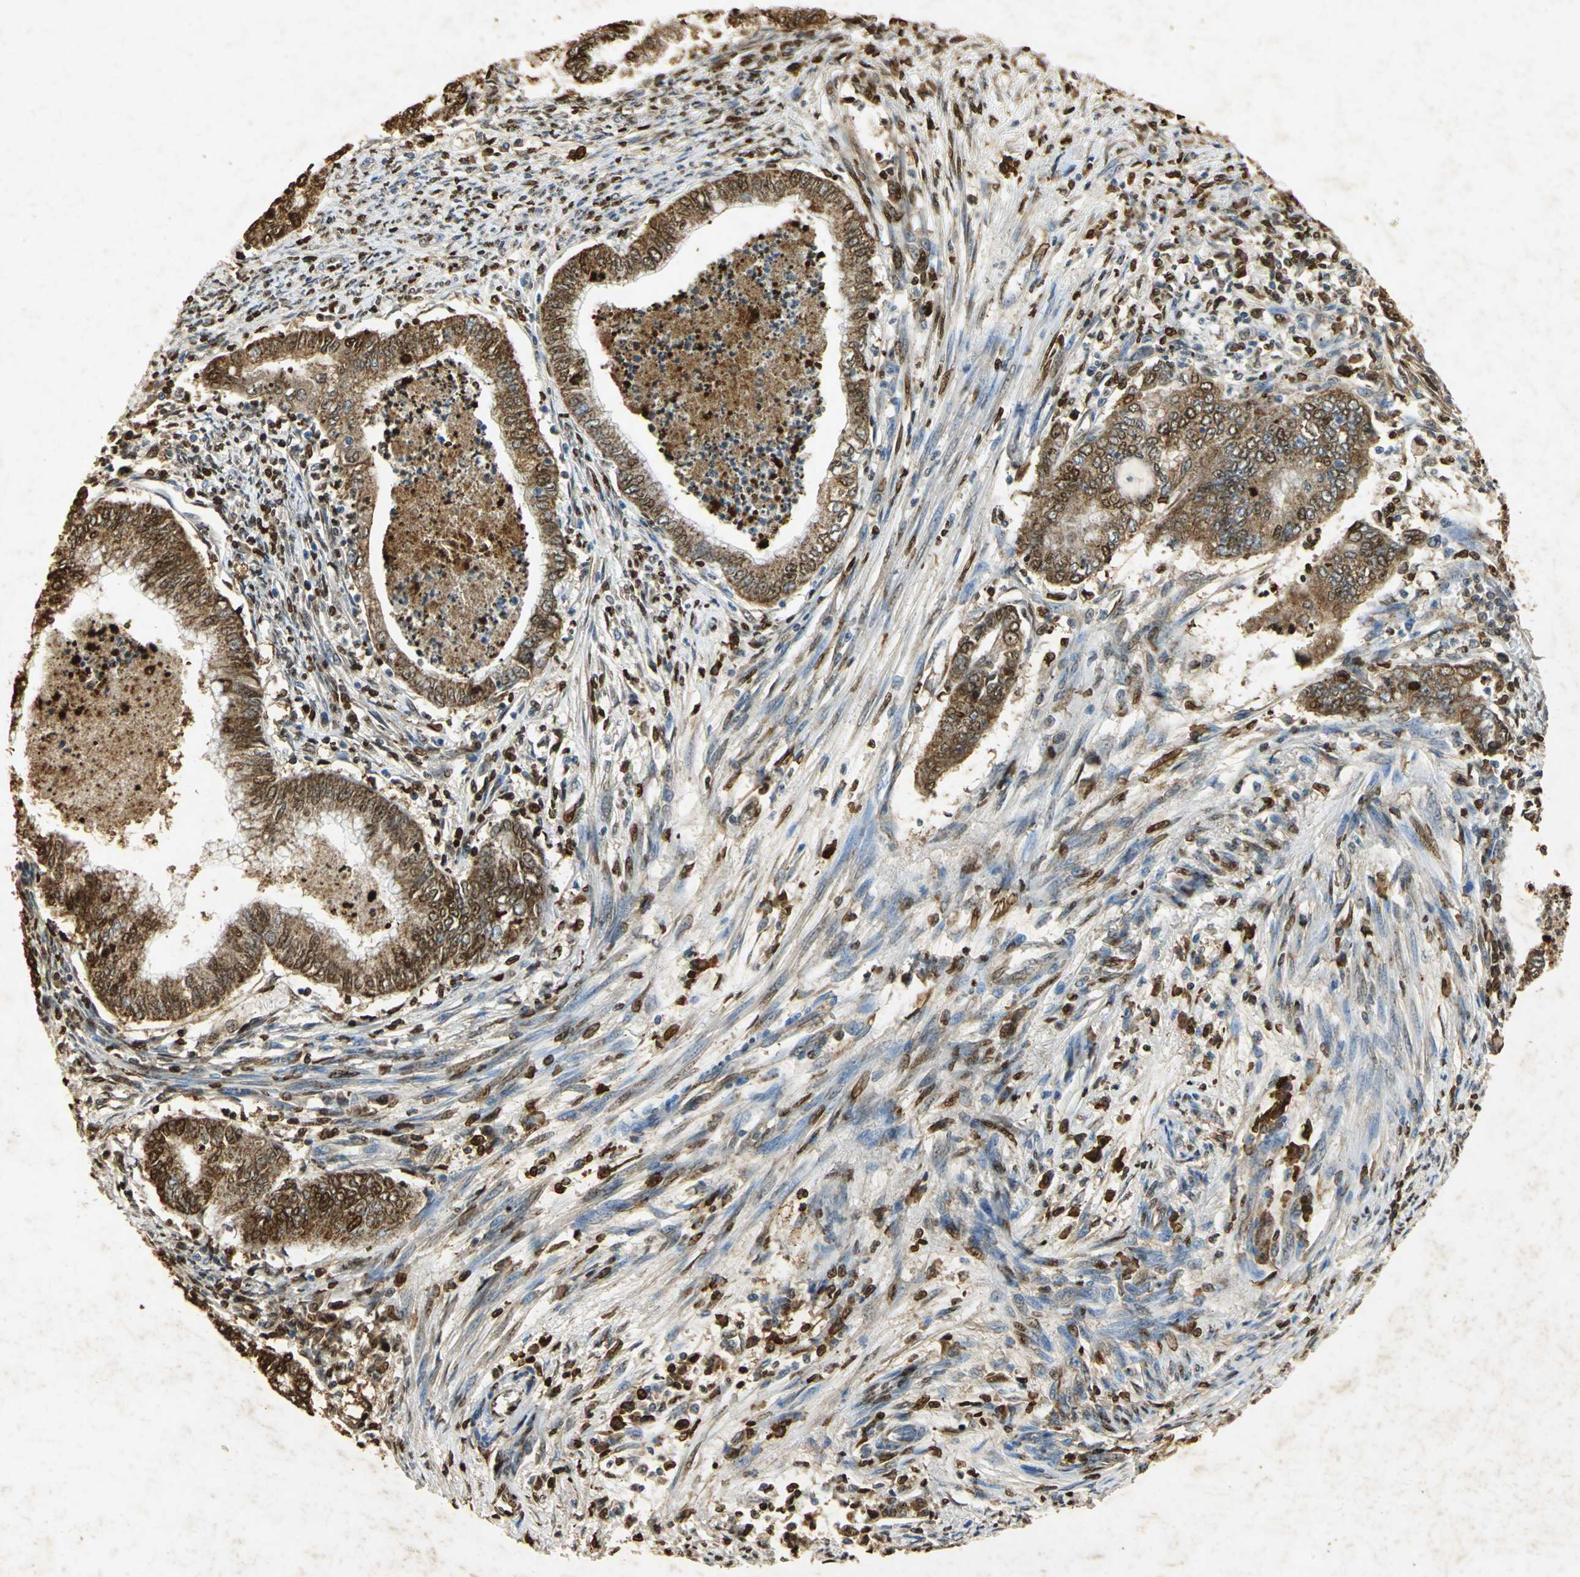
{"staining": {"intensity": "strong", "quantity": ">75%", "location": "cytoplasmic/membranous,nuclear"}, "tissue": "endometrial cancer", "cell_type": "Tumor cells", "image_type": "cancer", "snomed": [{"axis": "morphology", "description": "Adenocarcinoma, NOS"}, {"axis": "topography", "description": "Endometrium"}], "caption": "The immunohistochemical stain labels strong cytoplasmic/membranous and nuclear expression in tumor cells of endometrial adenocarcinoma tissue. (DAB (3,3'-diaminobenzidine) IHC with brightfield microscopy, high magnification).", "gene": "ANXA4", "patient": {"sex": "female", "age": 79}}